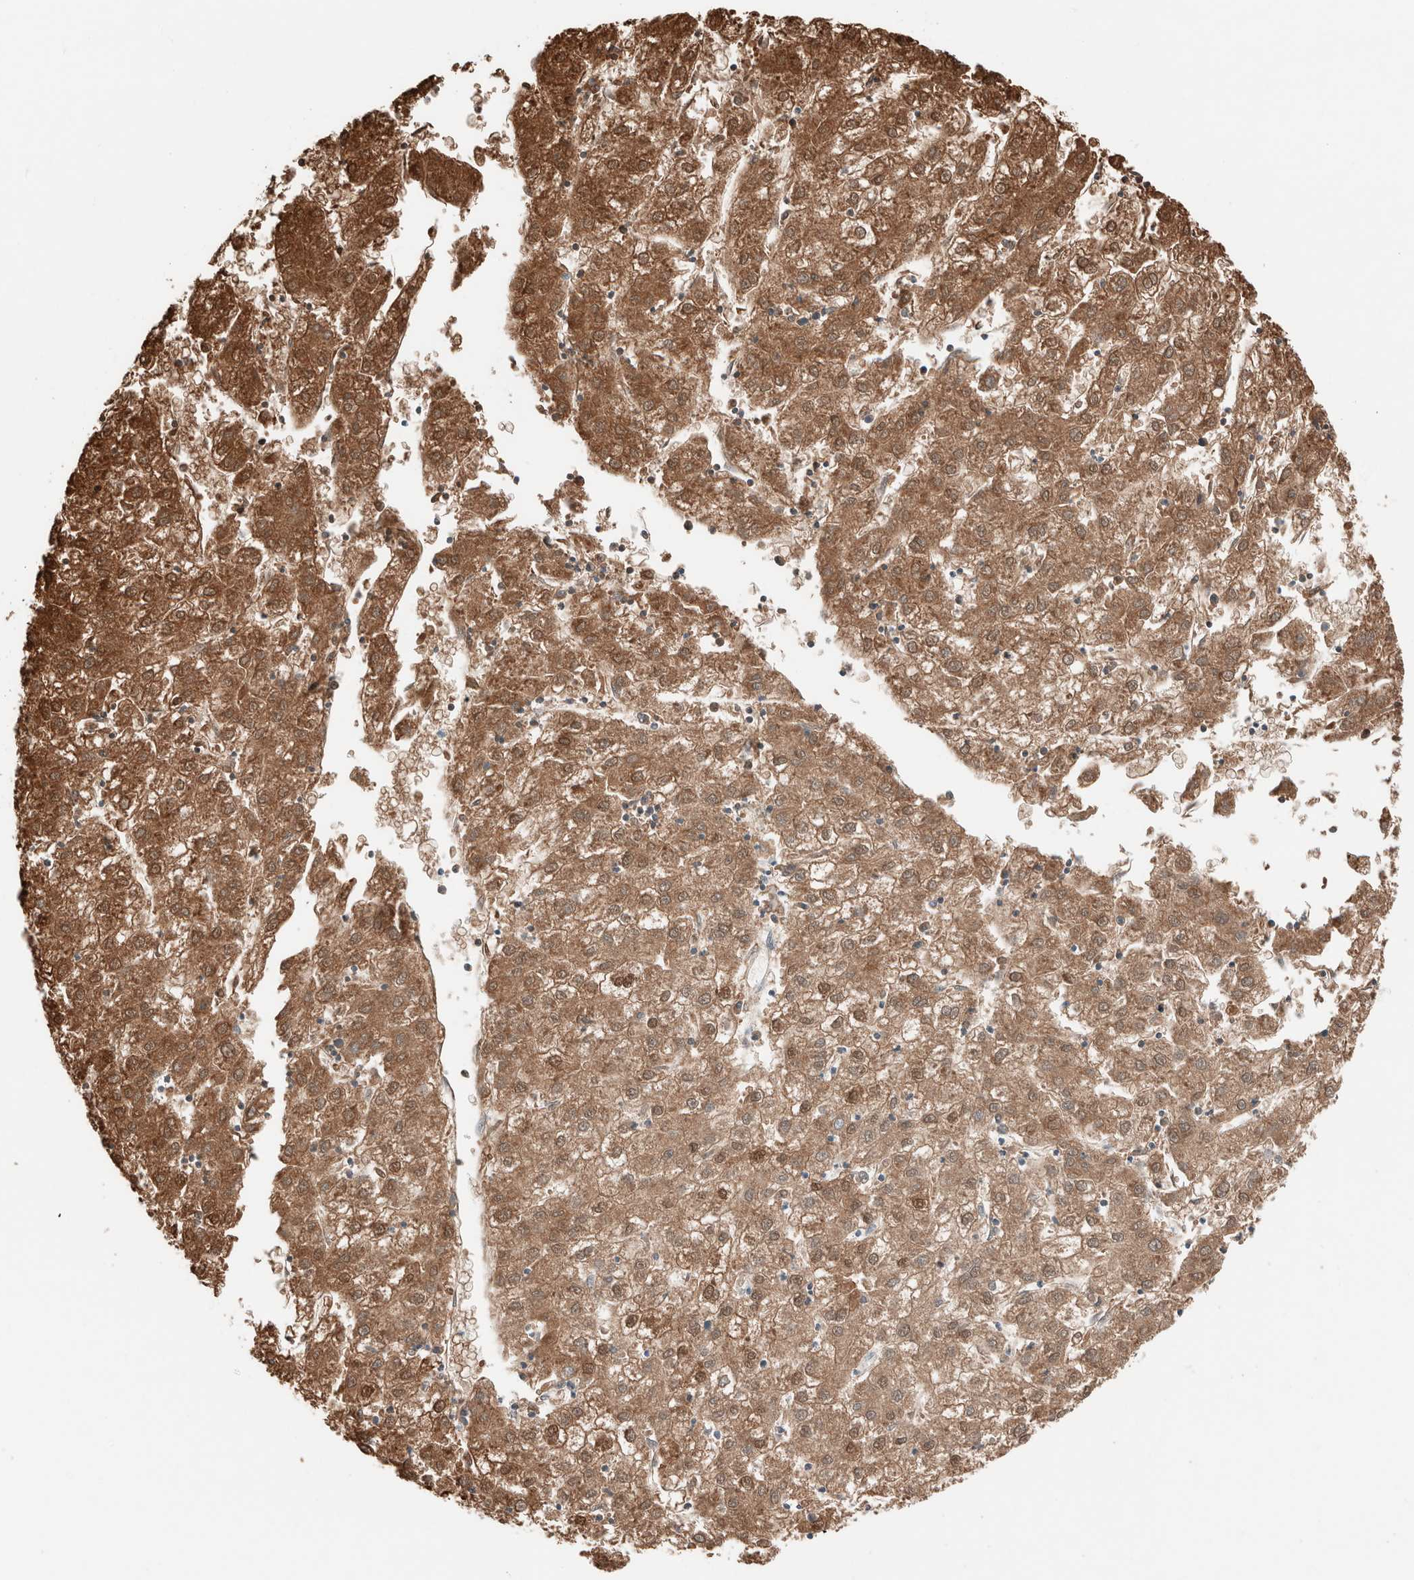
{"staining": {"intensity": "moderate", "quantity": ">75%", "location": "cytoplasmic/membranous,nuclear"}, "tissue": "liver cancer", "cell_type": "Tumor cells", "image_type": "cancer", "snomed": [{"axis": "morphology", "description": "Carcinoma, Hepatocellular, NOS"}, {"axis": "topography", "description": "Liver"}], "caption": "Liver hepatocellular carcinoma was stained to show a protein in brown. There is medium levels of moderate cytoplasmic/membranous and nuclear staining in about >75% of tumor cells.", "gene": "PCM1", "patient": {"sex": "male", "age": 72}}